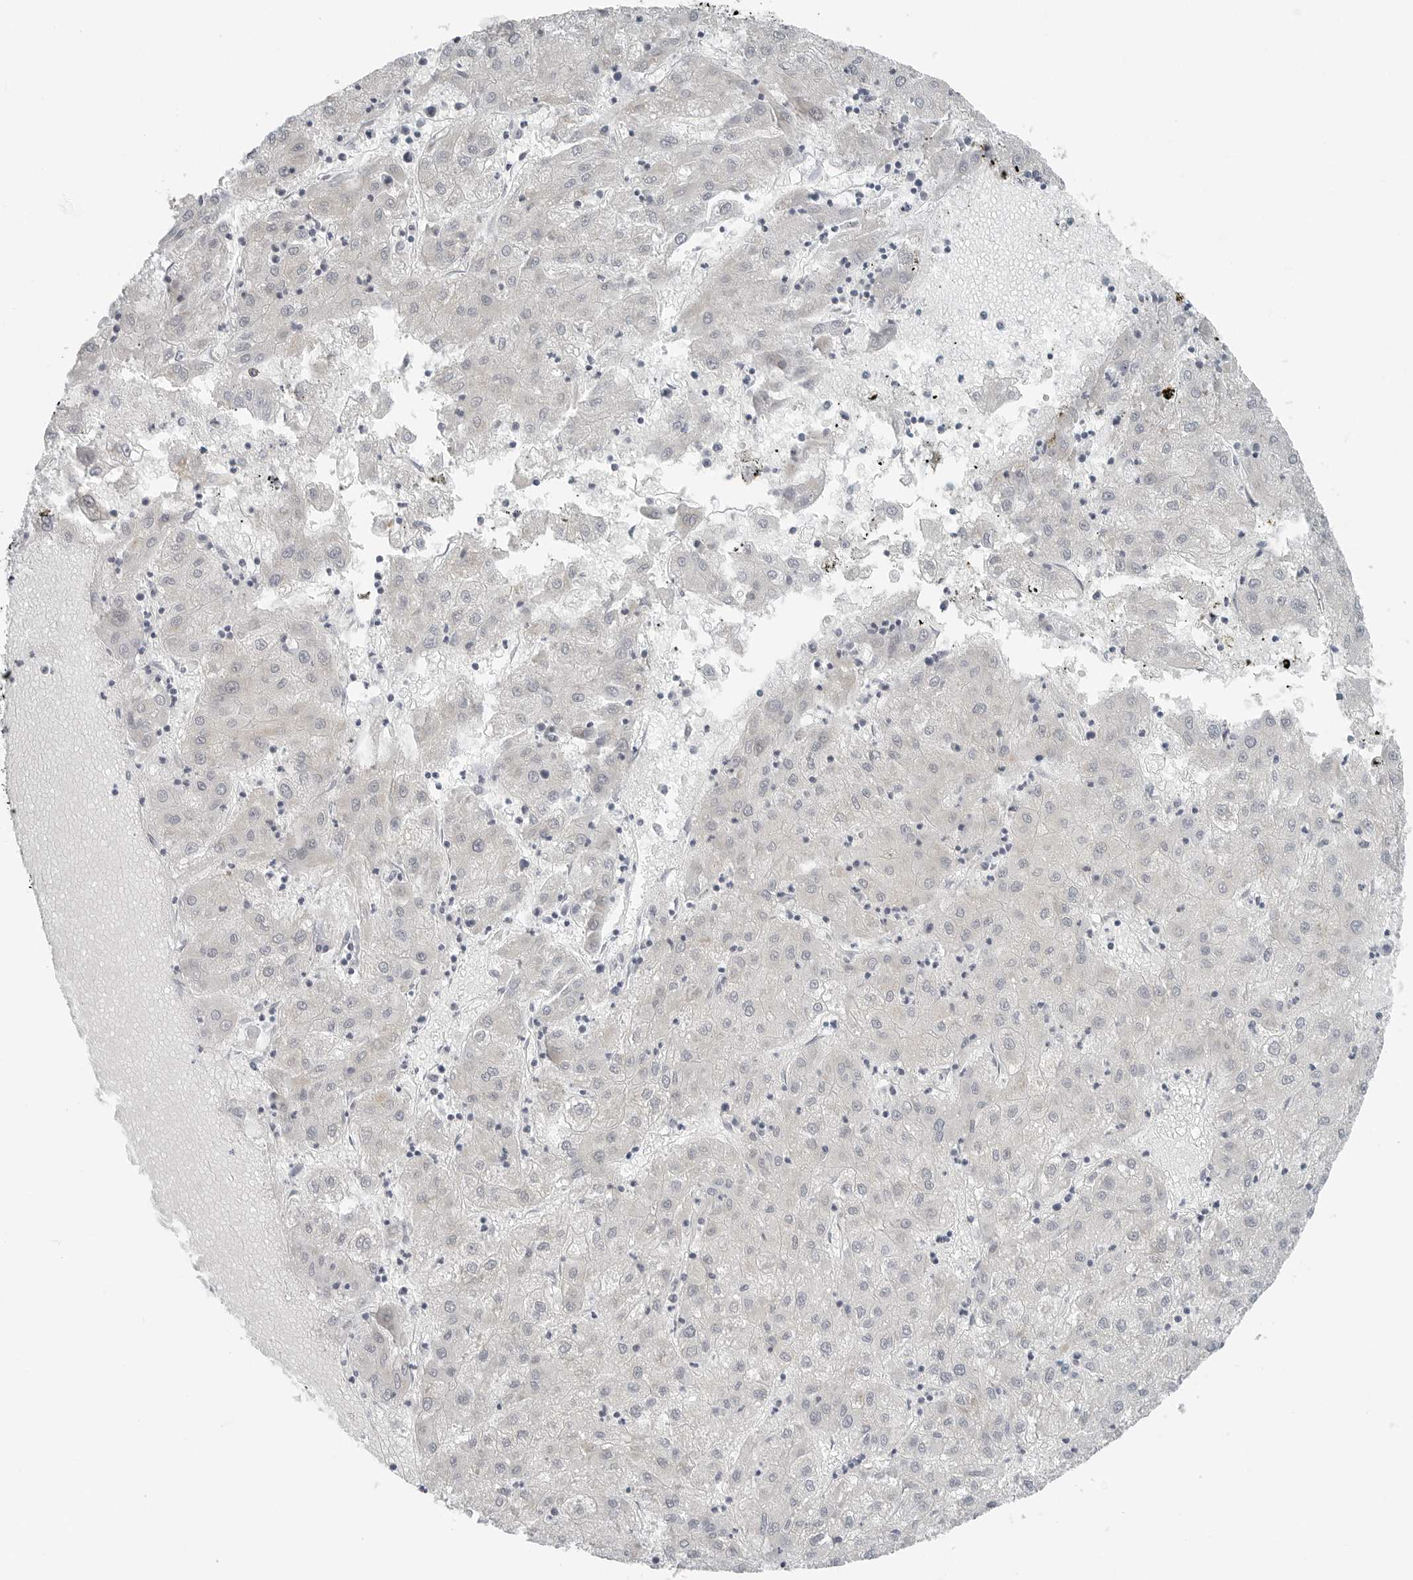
{"staining": {"intensity": "negative", "quantity": "none", "location": "none"}, "tissue": "liver cancer", "cell_type": "Tumor cells", "image_type": "cancer", "snomed": [{"axis": "morphology", "description": "Carcinoma, Hepatocellular, NOS"}, {"axis": "topography", "description": "Liver"}], "caption": "Immunohistochemical staining of liver hepatocellular carcinoma reveals no significant staining in tumor cells.", "gene": "XIRP1", "patient": {"sex": "male", "age": 72}}